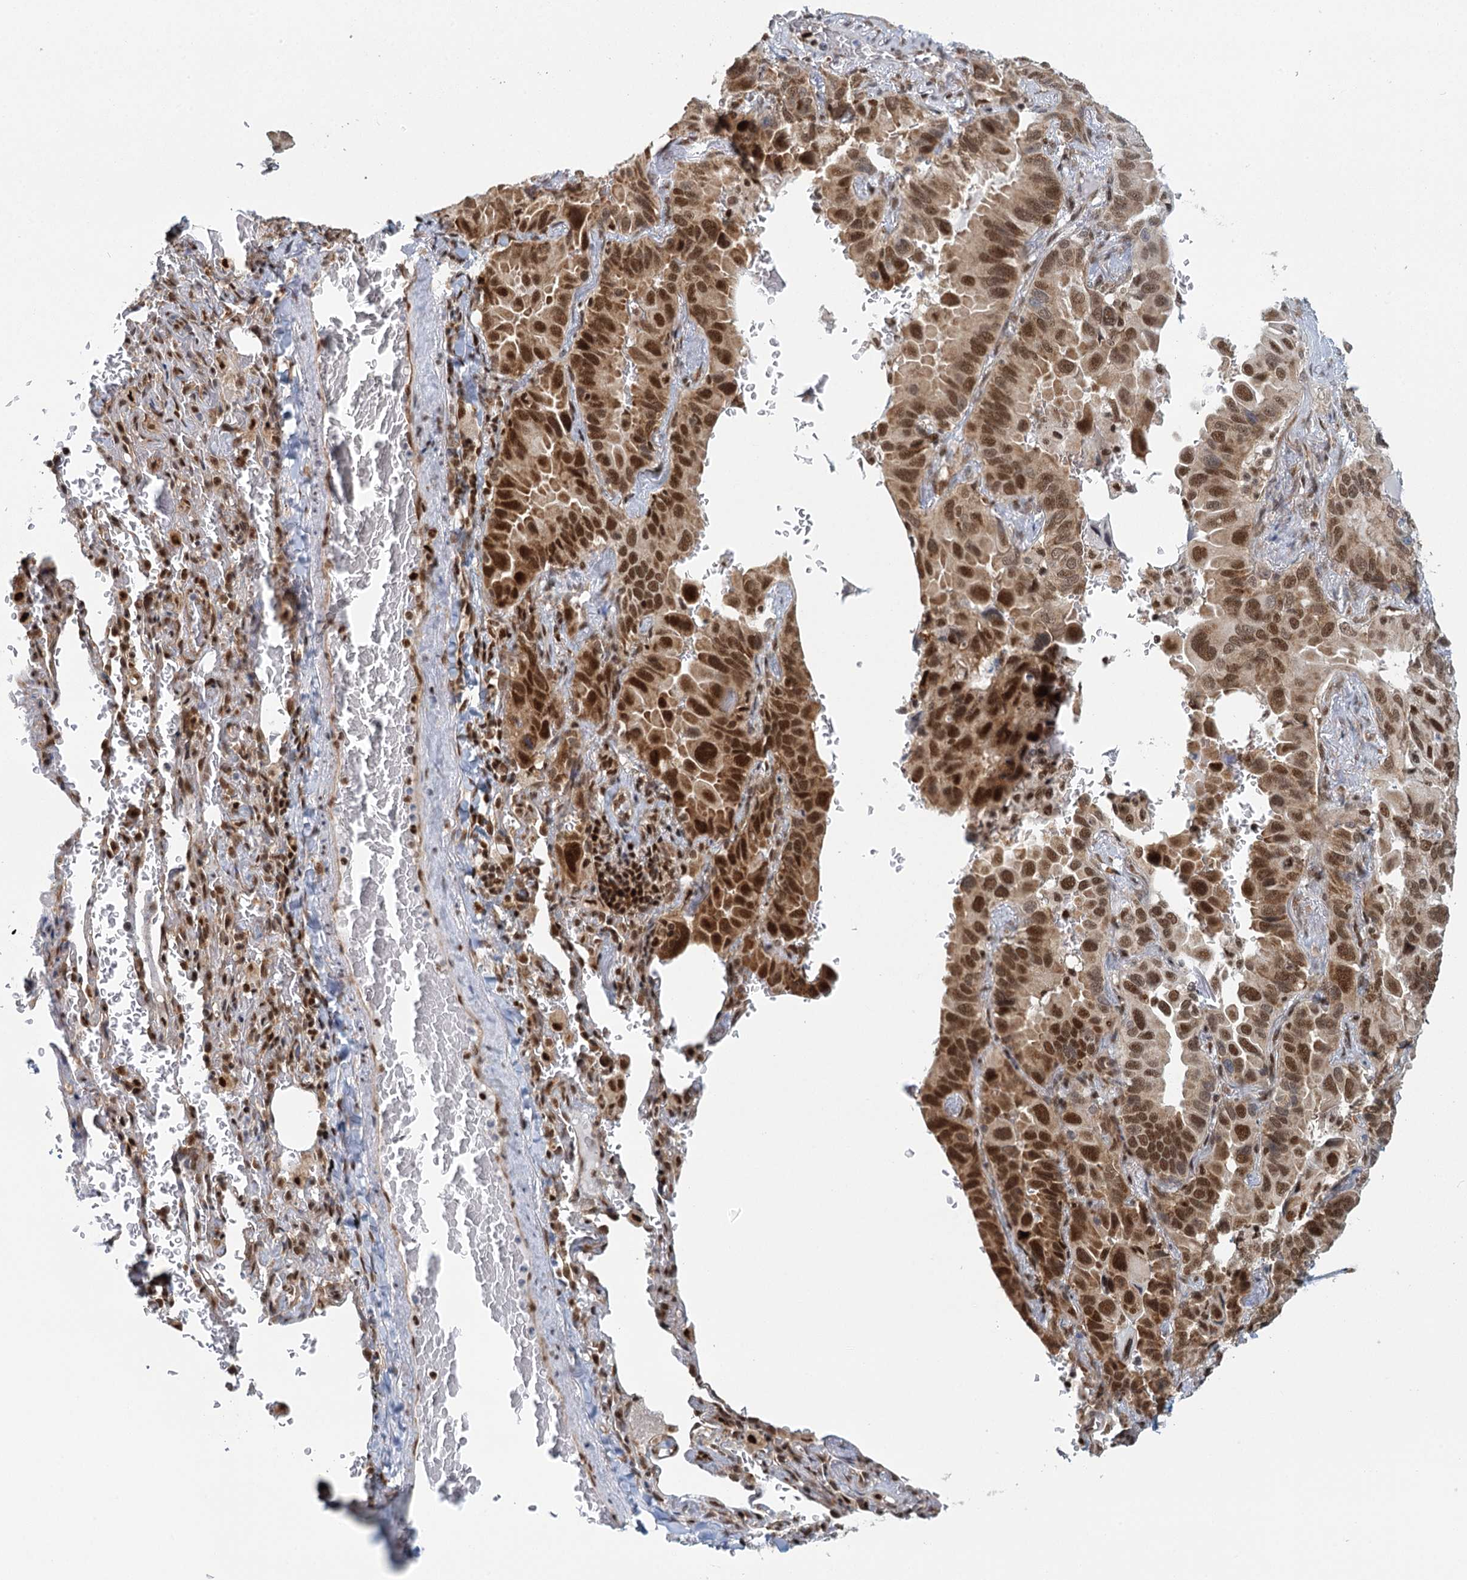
{"staining": {"intensity": "strong", "quantity": ">75%", "location": "nuclear"}, "tissue": "lung cancer", "cell_type": "Tumor cells", "image_type": "cancer", "snomed": [{"axis": "morphology", "description": "Adenocarcinoma, NOS"}, {"axis": "topography", "description": "Lung"}], "caption": "Adenocarcinoma (lung) tissue exhibits strong nuclear staining in approximately >75% of tumor cells", "gene": "GPATCH11", "patient": {"sex": "male", "age": 64}}